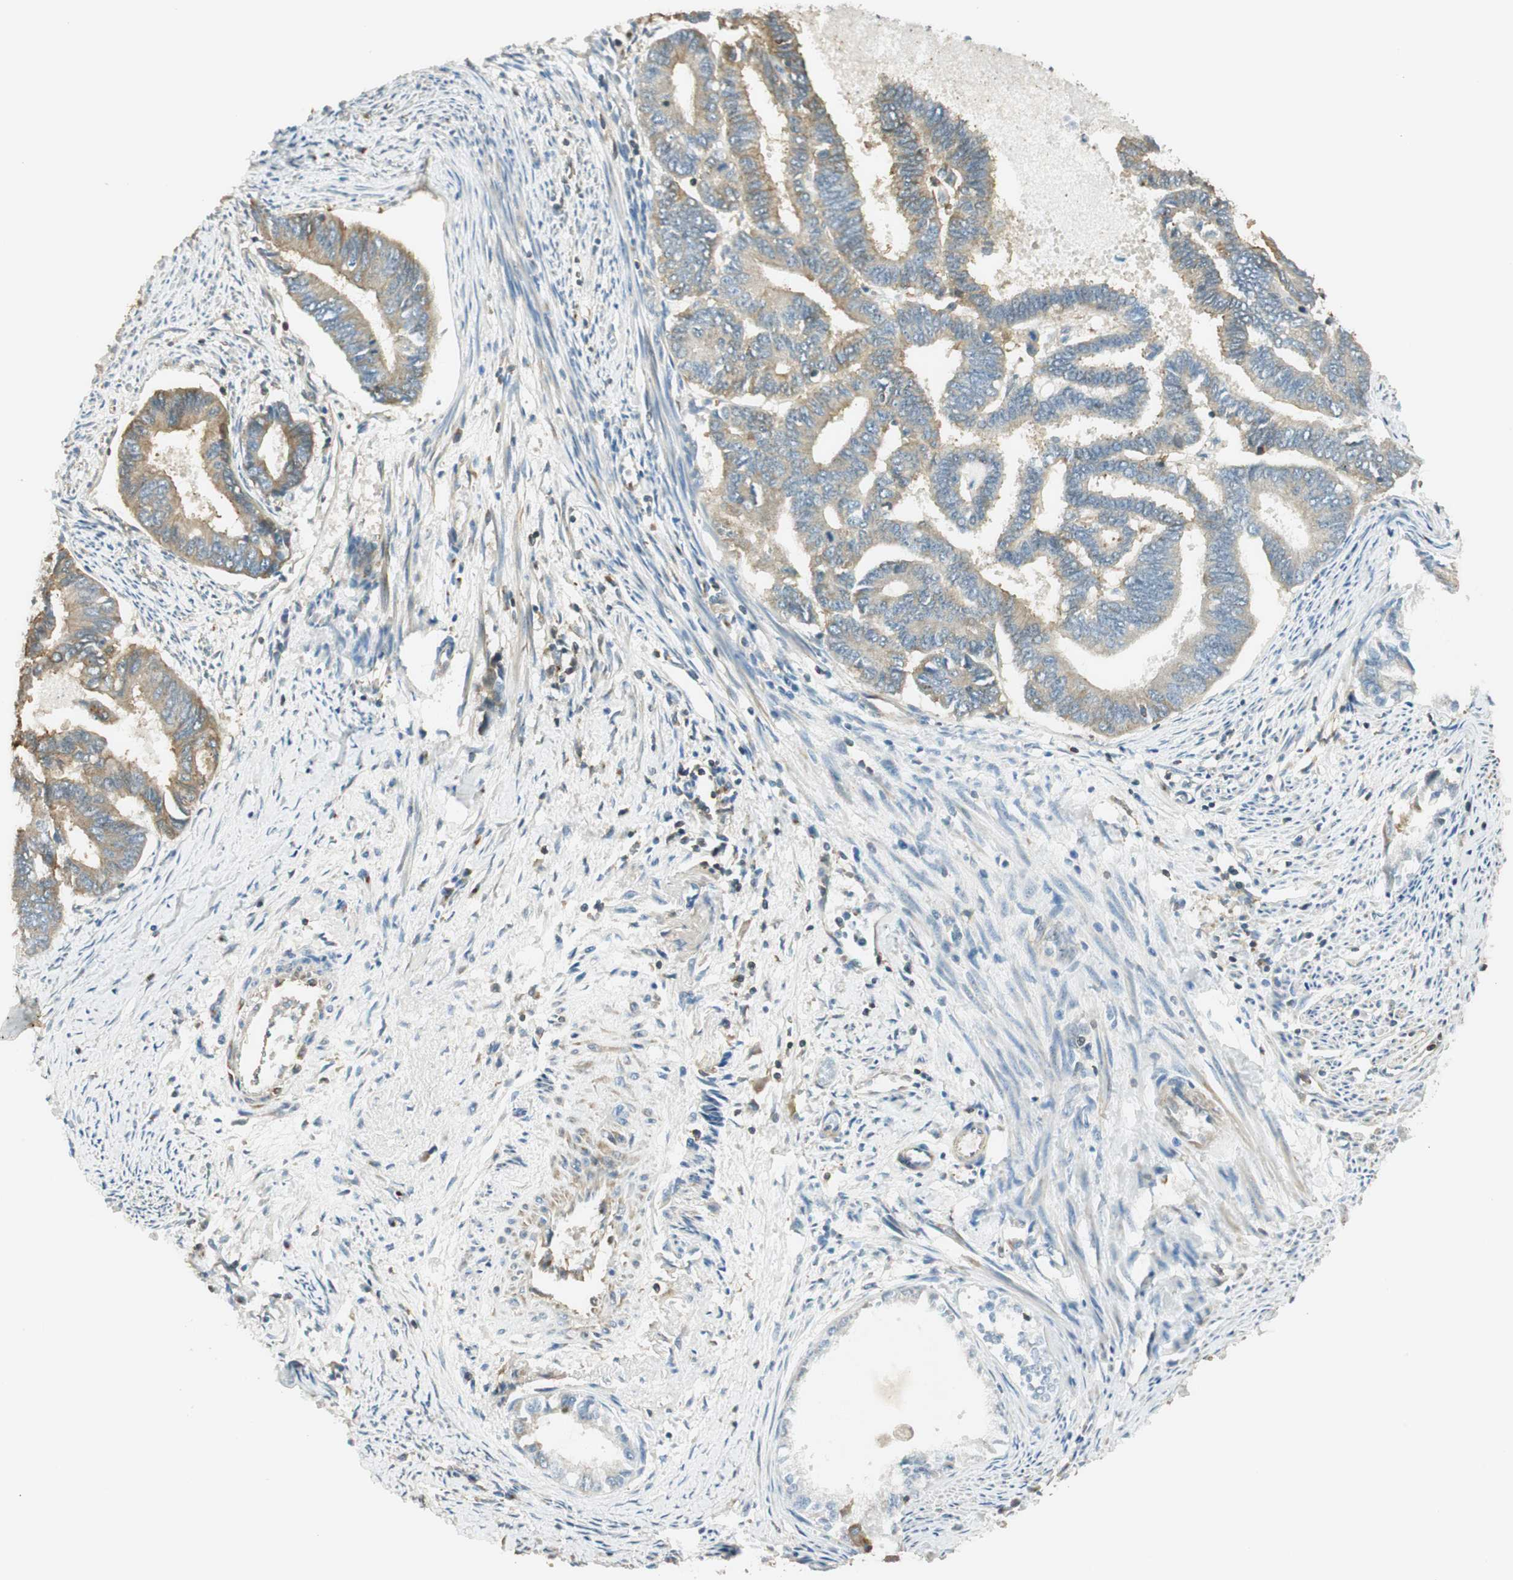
{"staining": {"intensity": "moderate", "quantity": "25%-75%", "location": "cytoplasmic/membranous"}, "tissue": "endometrial cancer", "cell_type": "Tumor cells", "image_type": "cancer", "snomed": [{"axis": "morphology", "description": "Adenocarcinoma, NOS"}, {"axis": "topography", "description": "Endometrium"}], "caption": "Protein staining of endometrial cancer tissue reveals moderate cytoplasmic/membranous positivity in about 25%-75% of tumor cells.", "gene": "PI4K2B", "patient": {"sex": "female", "age": 86}}